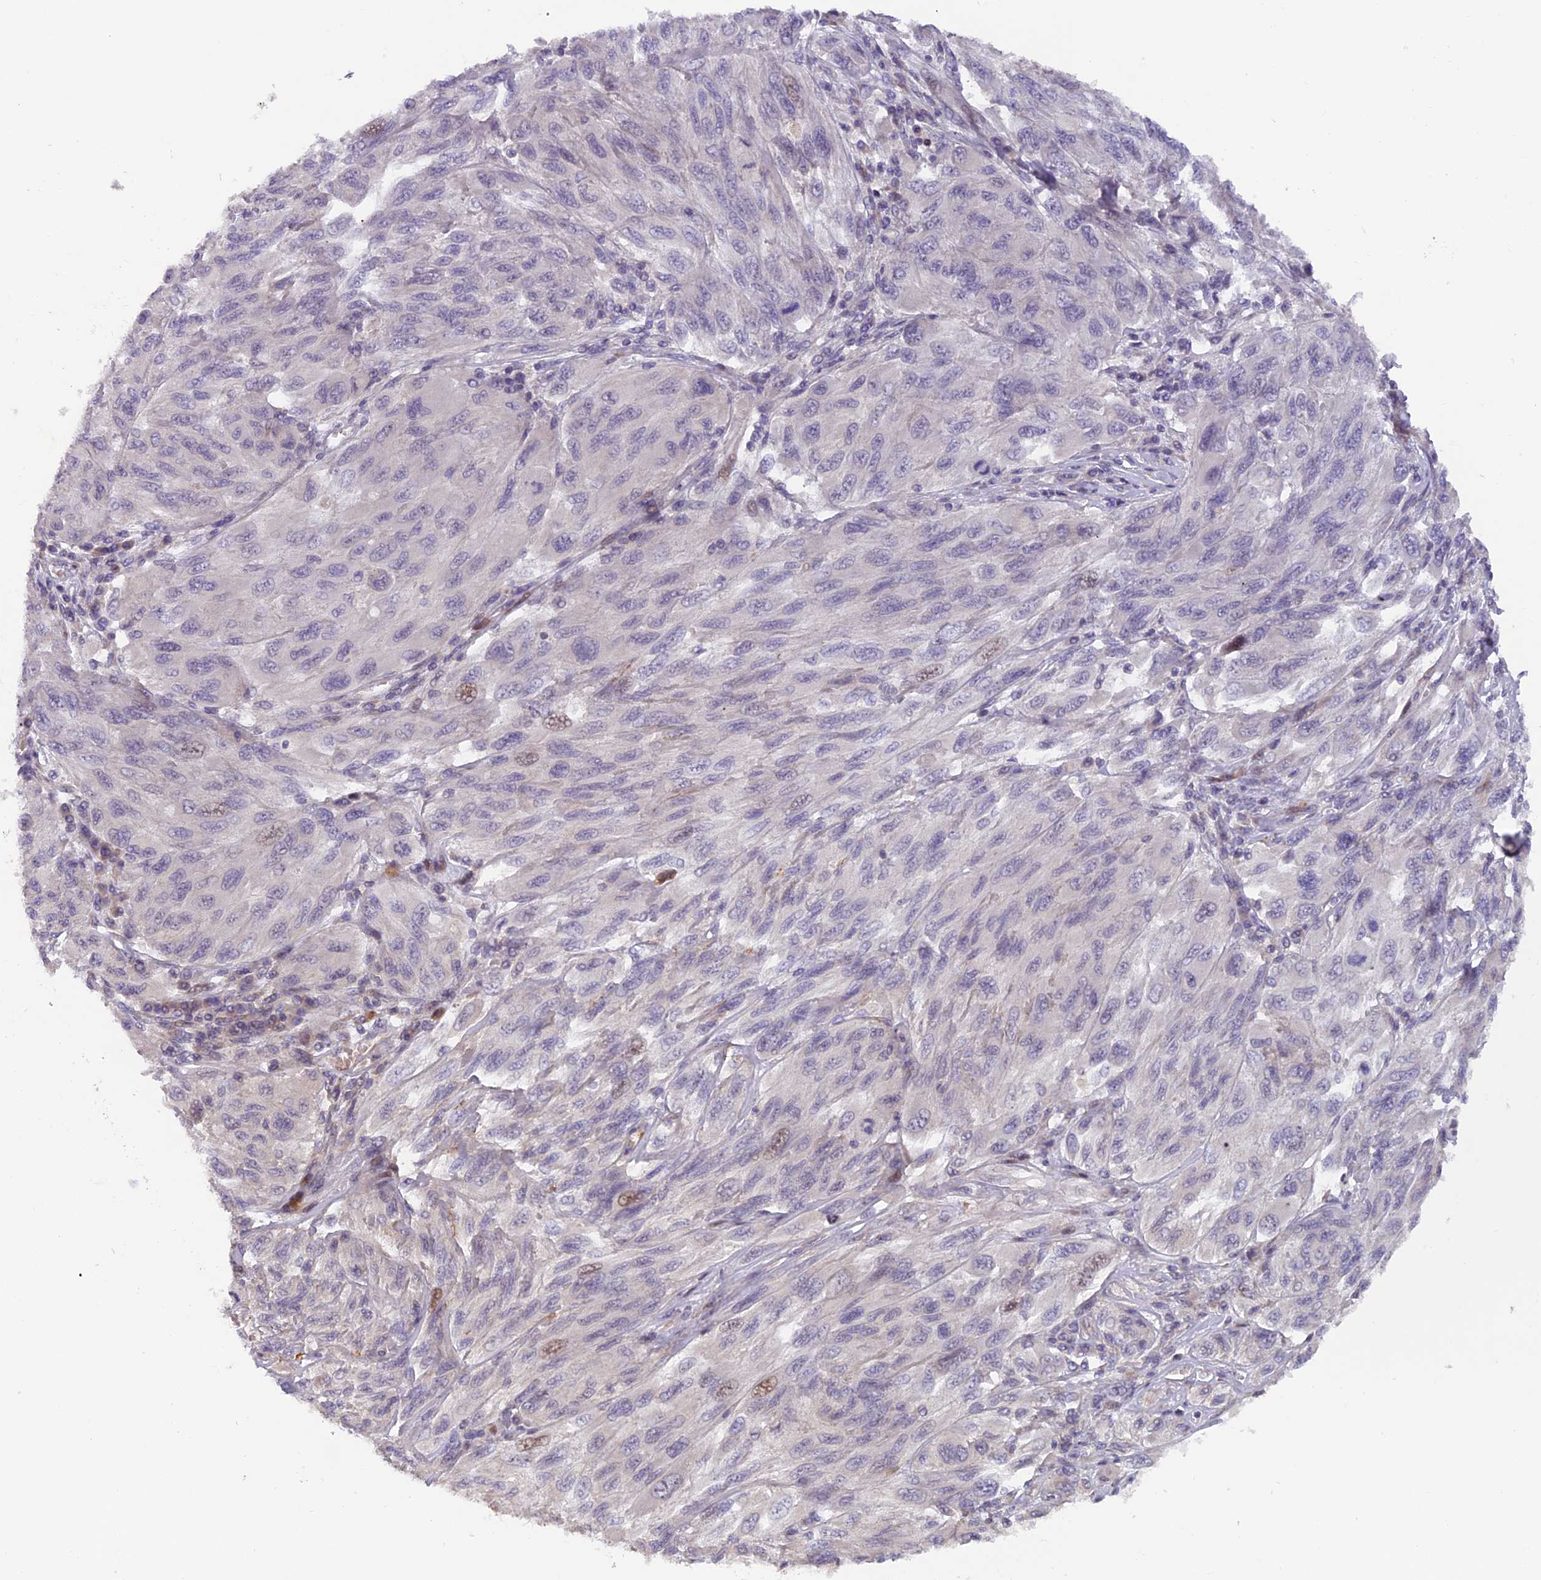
{"staining": {"intensity": "moderate", "quantity": "<25%", "location": "nuclear"}, "tissue": "melanoma", "cell_type": "Tumor cells", "image_type": "cancer", "snomed": [{"axis": "morphology", "description": "Malignant melanoma, NOS"}, {"axis": "topography", "description": "Skin"}], "caption": "Protein expression analysis of human malignant melanoma reveals moderate nuclear positivity in approximately <25% of tumor cells.", "gene": "RAB28", "patient": {"sex": "female", "age": 91}}